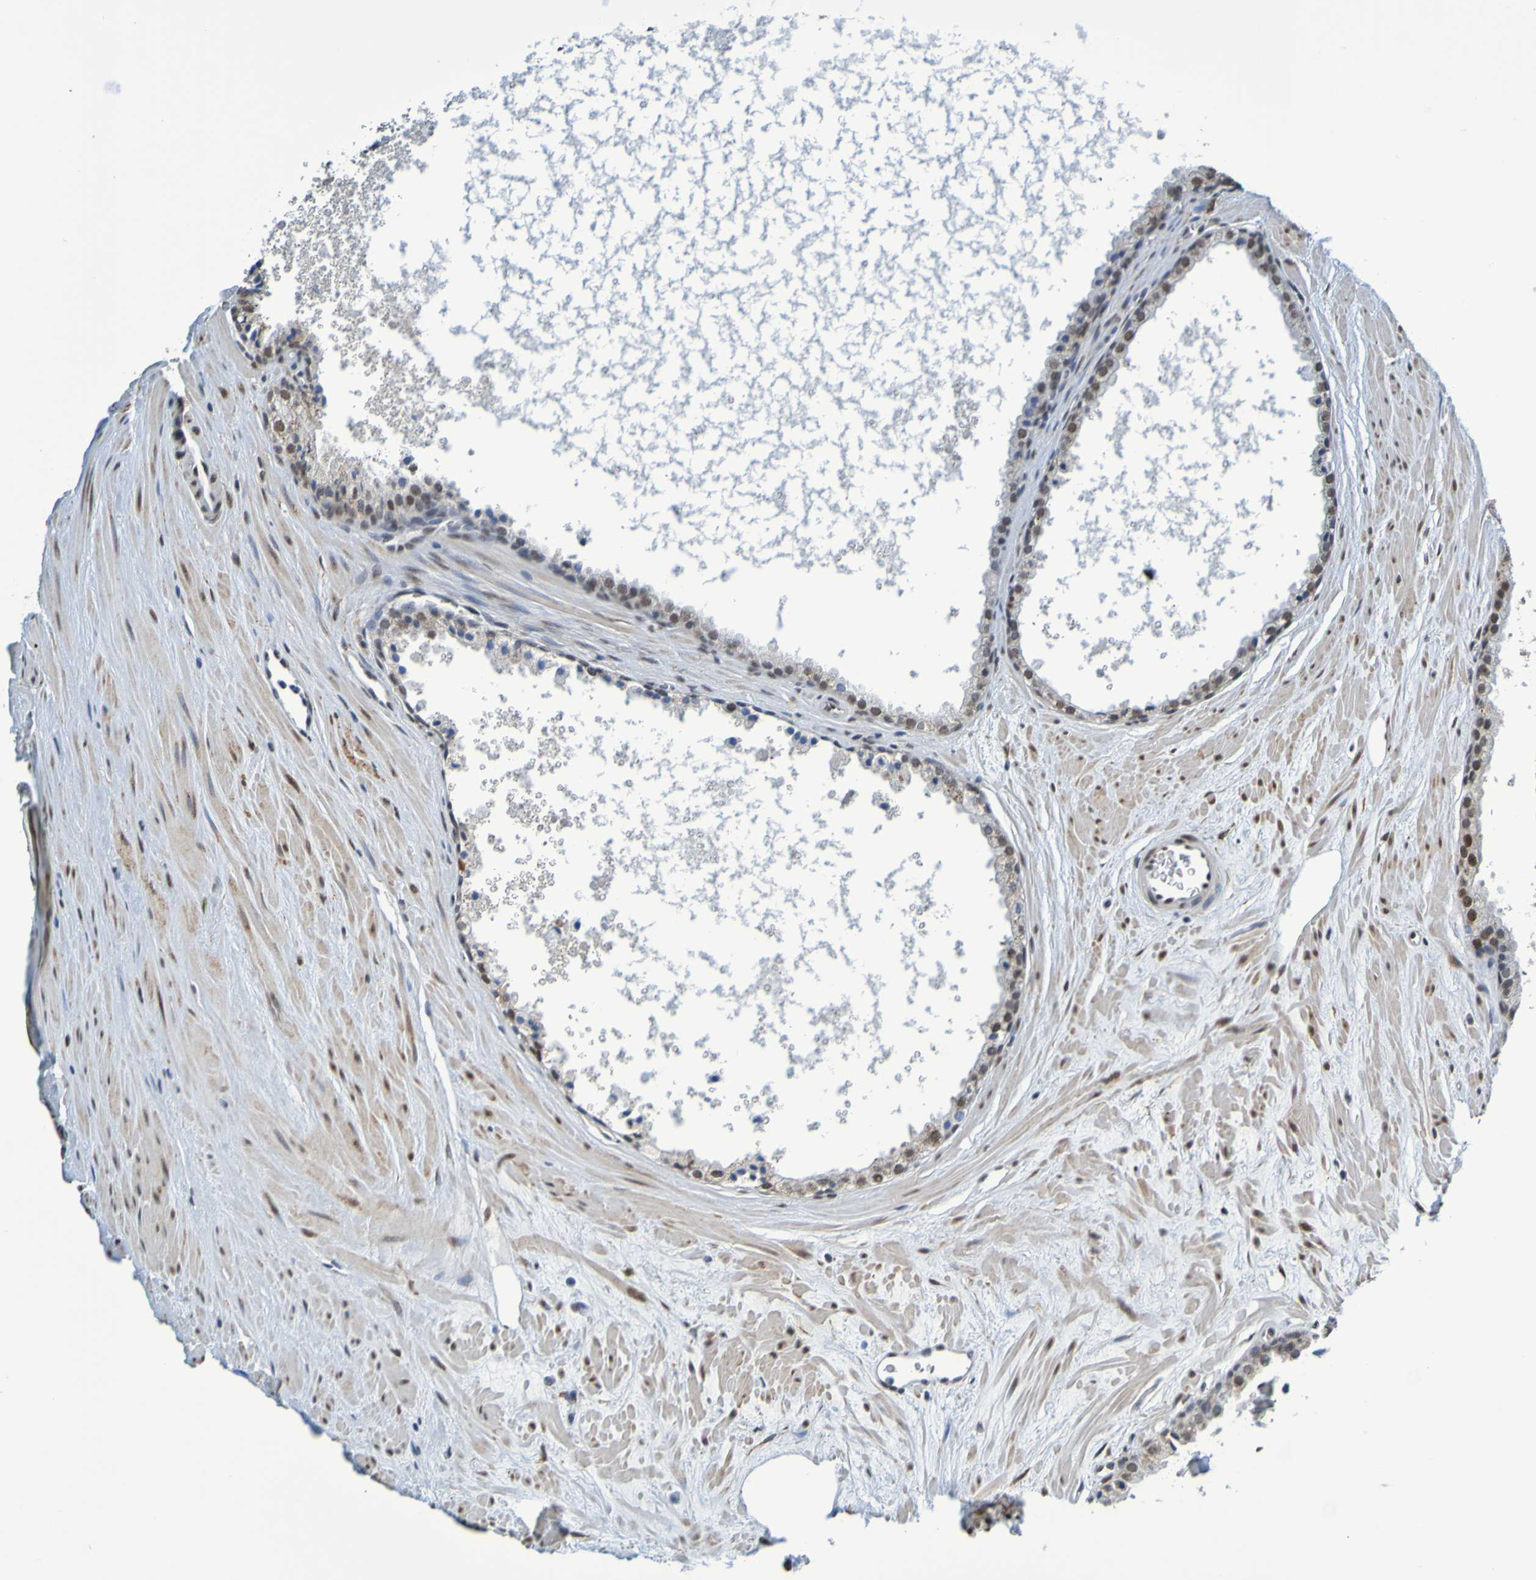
{"staining": {"intensity": "moderate", "quantity": "25%-75%", "location": "nuclear"}, "tissue": "prostate cancer", "cell_type": "Tumor cells", "image_type": "cancer", "snomed": [{"axis": "morphology", "description": "Adenocarcinoma, High grade"}, {"axis": "topography", "description": "Prostate"}], "caption": "Immunohistochemical staining of human prostate cancer (adenocarcinoma (high-grade)) shows medium levels of moderate nuclear staining in about 25%-75% of tumor cells.", "gene": "HDAC2", "patient": {"sex": "male", "age": 65}}